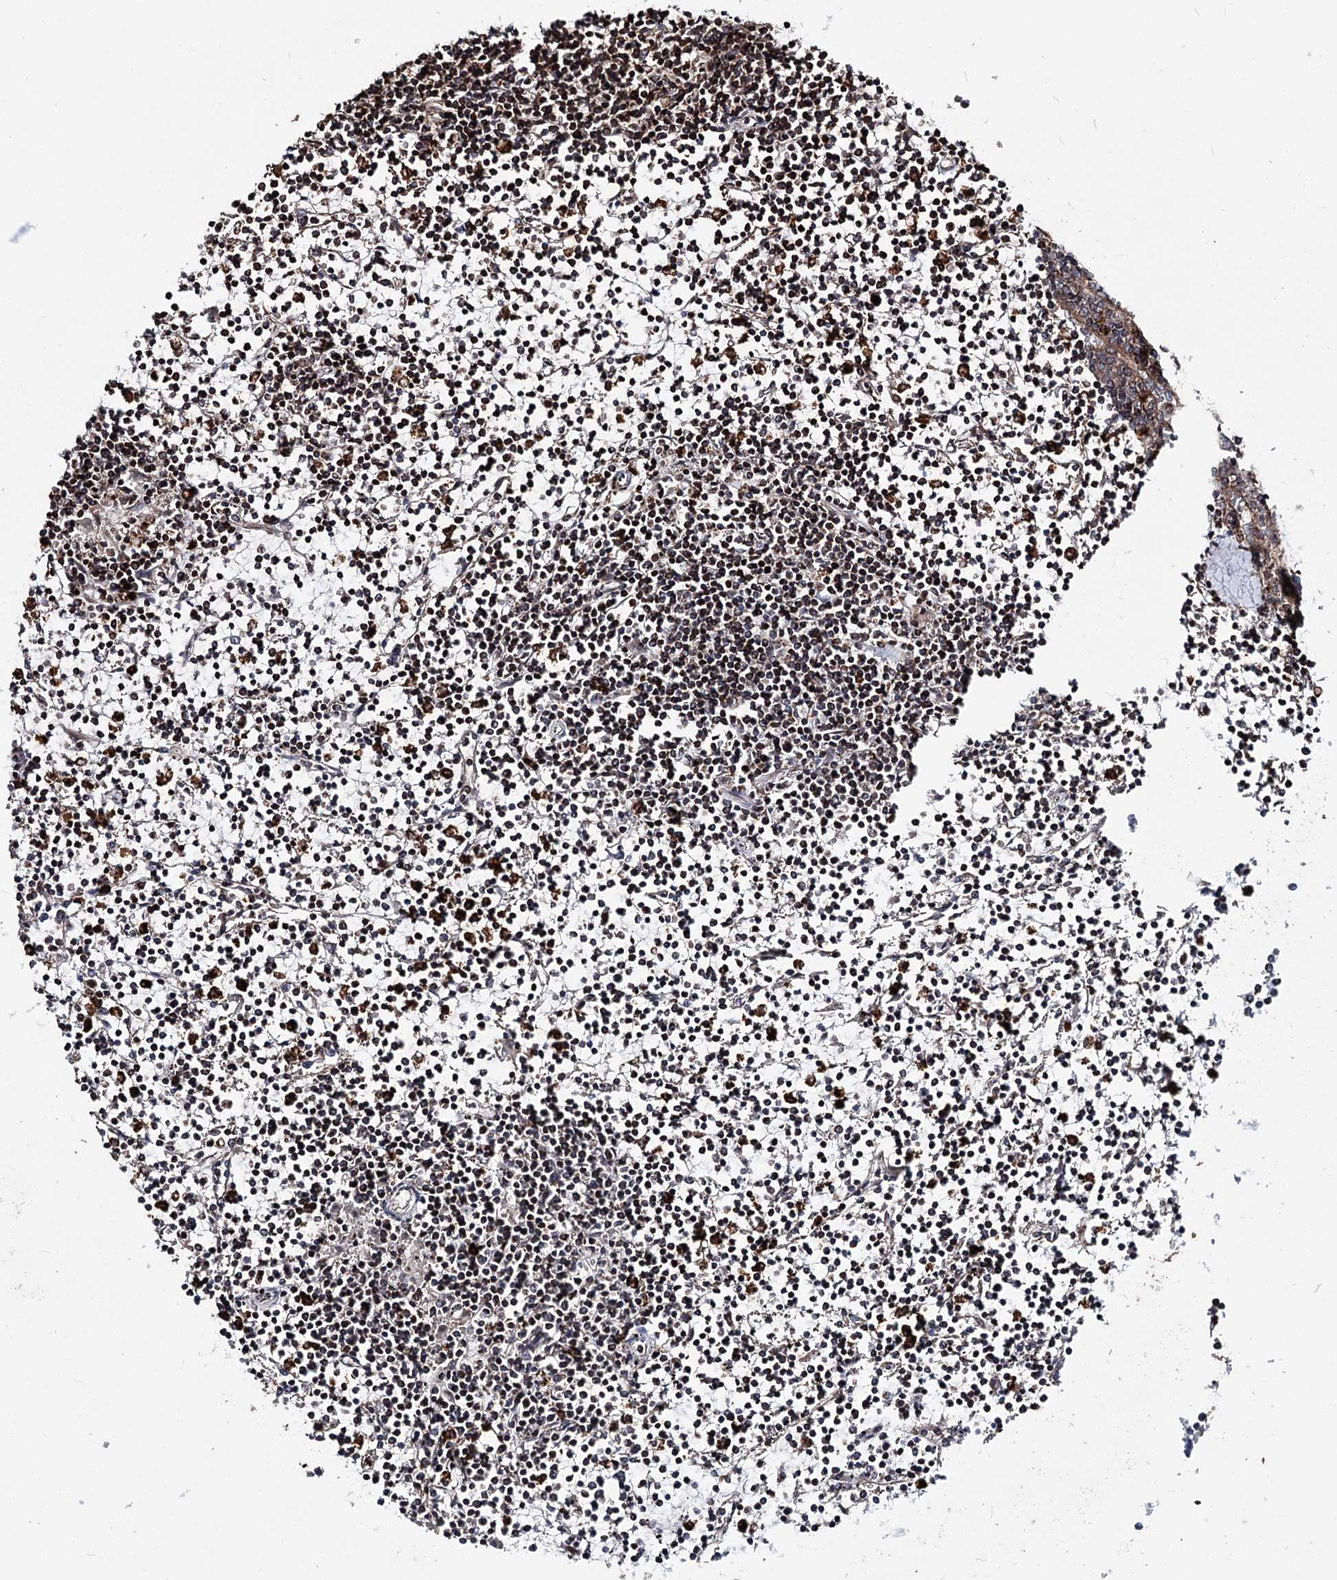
{"staining": {"intensity": "moderate", "quantity": "<25%", "location": "cytoplasmic/membranous"}, "tissue": "lymphoma", "cell_type": "Tumor cells", "image_type": "cancer", "snomed": [{"axis": "morphology", "description": "Malignant lymphoma, non-Hodgkin's type, Low grade"}, {"axis": "topography", "description": "Spleen"}], "caption": "This micrograph exhibits low-grade malignant lymphoma, non-Hodgkin's type stained with immunohistochemistry to label a protein in brown. The cytoplasmic/membranous of tumor cells show moderate positivity for the protein. Nuclei are counter-stained blue.", "gene": "FGFR1OP2", "patient": {"sex": "female", "age": 19}}